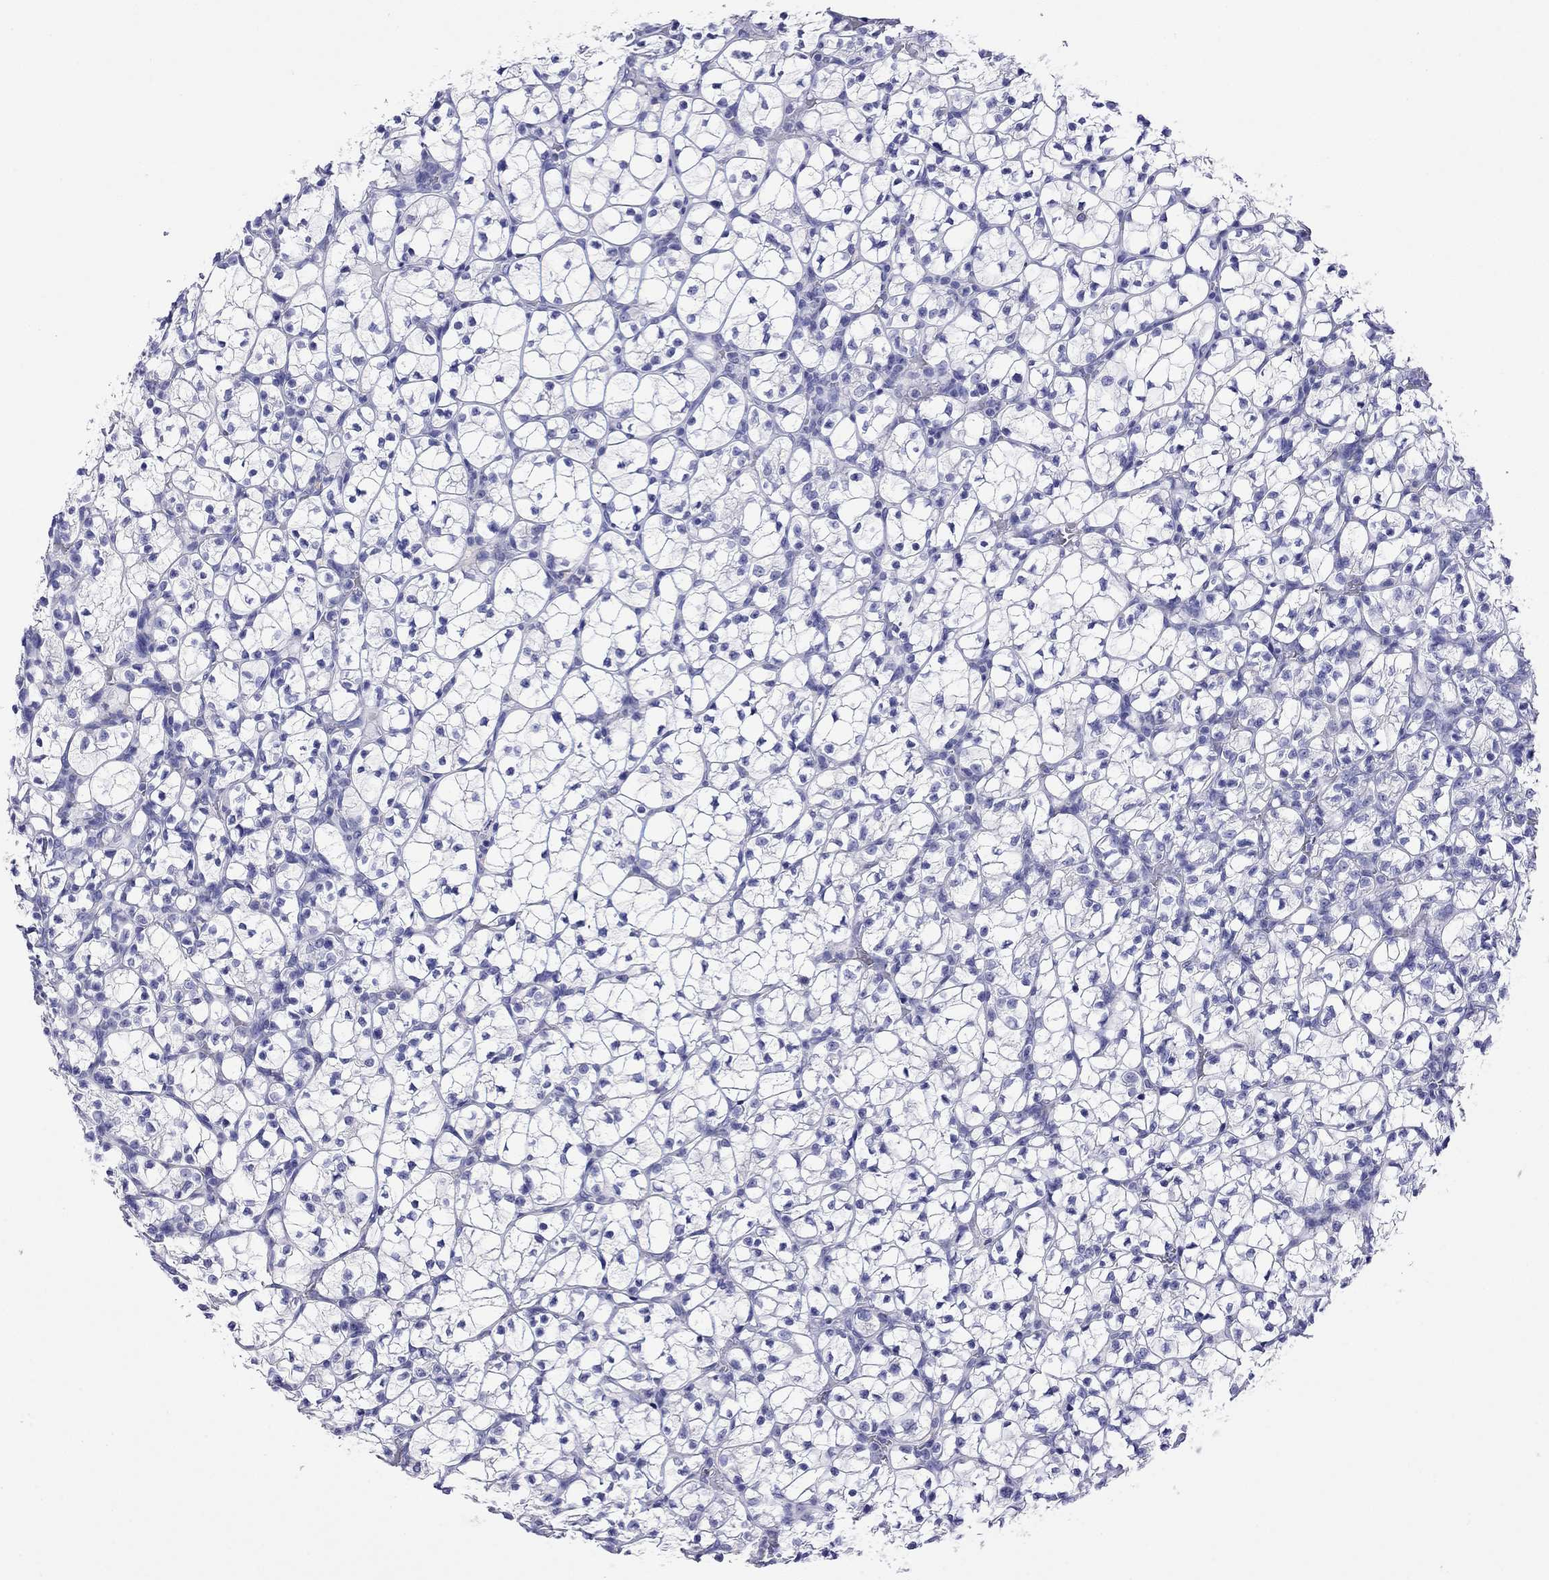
{"staining": {"intensity": "negative", "quantity": "none", "location": "none"}, "tissue": "renal cancer", "cell_type": "Tumor cells", "image_type": "cancer", "snomed": [{"axis": "morphology", "description": "Adenocarcinoma, NOS"}, {"axis": "topography", "description": "Kidney"}], "caption": "Adenocarcinoma (renal) was stained to show a protein in brown. There is no significant positivity in tumor cells.", "gene": "FIGLA", "patient": {"sex": "female", "age": 89}}